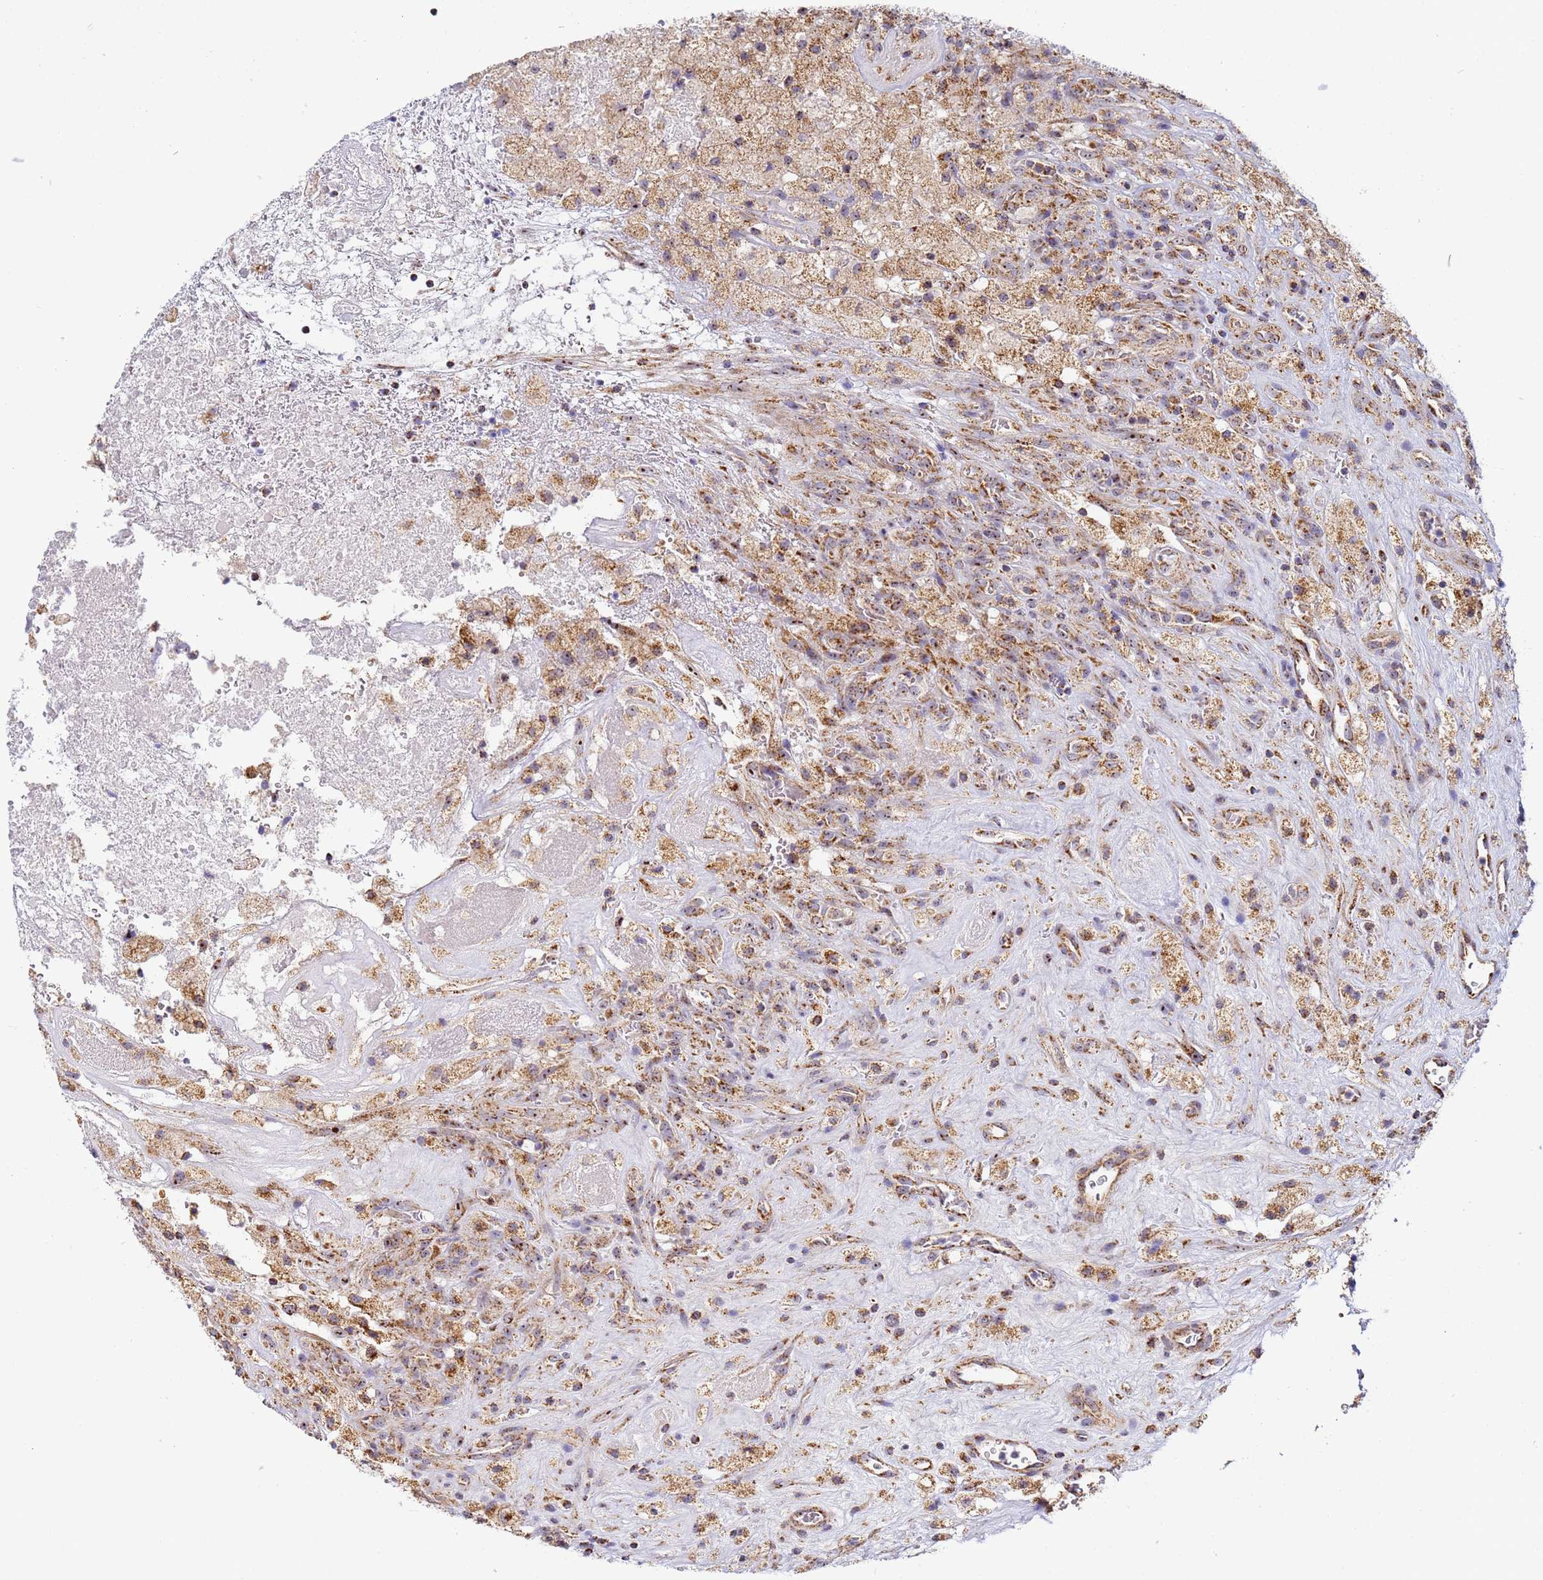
{"staining": {"intensity": "moderate", "quantity": ">75%", "location": "cytoplasmic/membranous,nuclear"}, "tissue": "glioma", "cell_type": "Tumor cells", "image_type": "cancer", "snomed": [{"axis": "morphology", "description": "Glioma, malignant, High grade"}, {"axis": "topography", "description": "Brain"}], "caption": "Tumor cells demonstrate medium levels of moderate cytoplasmic/membranous and nuclear positivity in about >75% of cells in human malignant glioma (high-grade).", "gene": "FRG2C", "patient": {"sex": "male", "age": 76}}